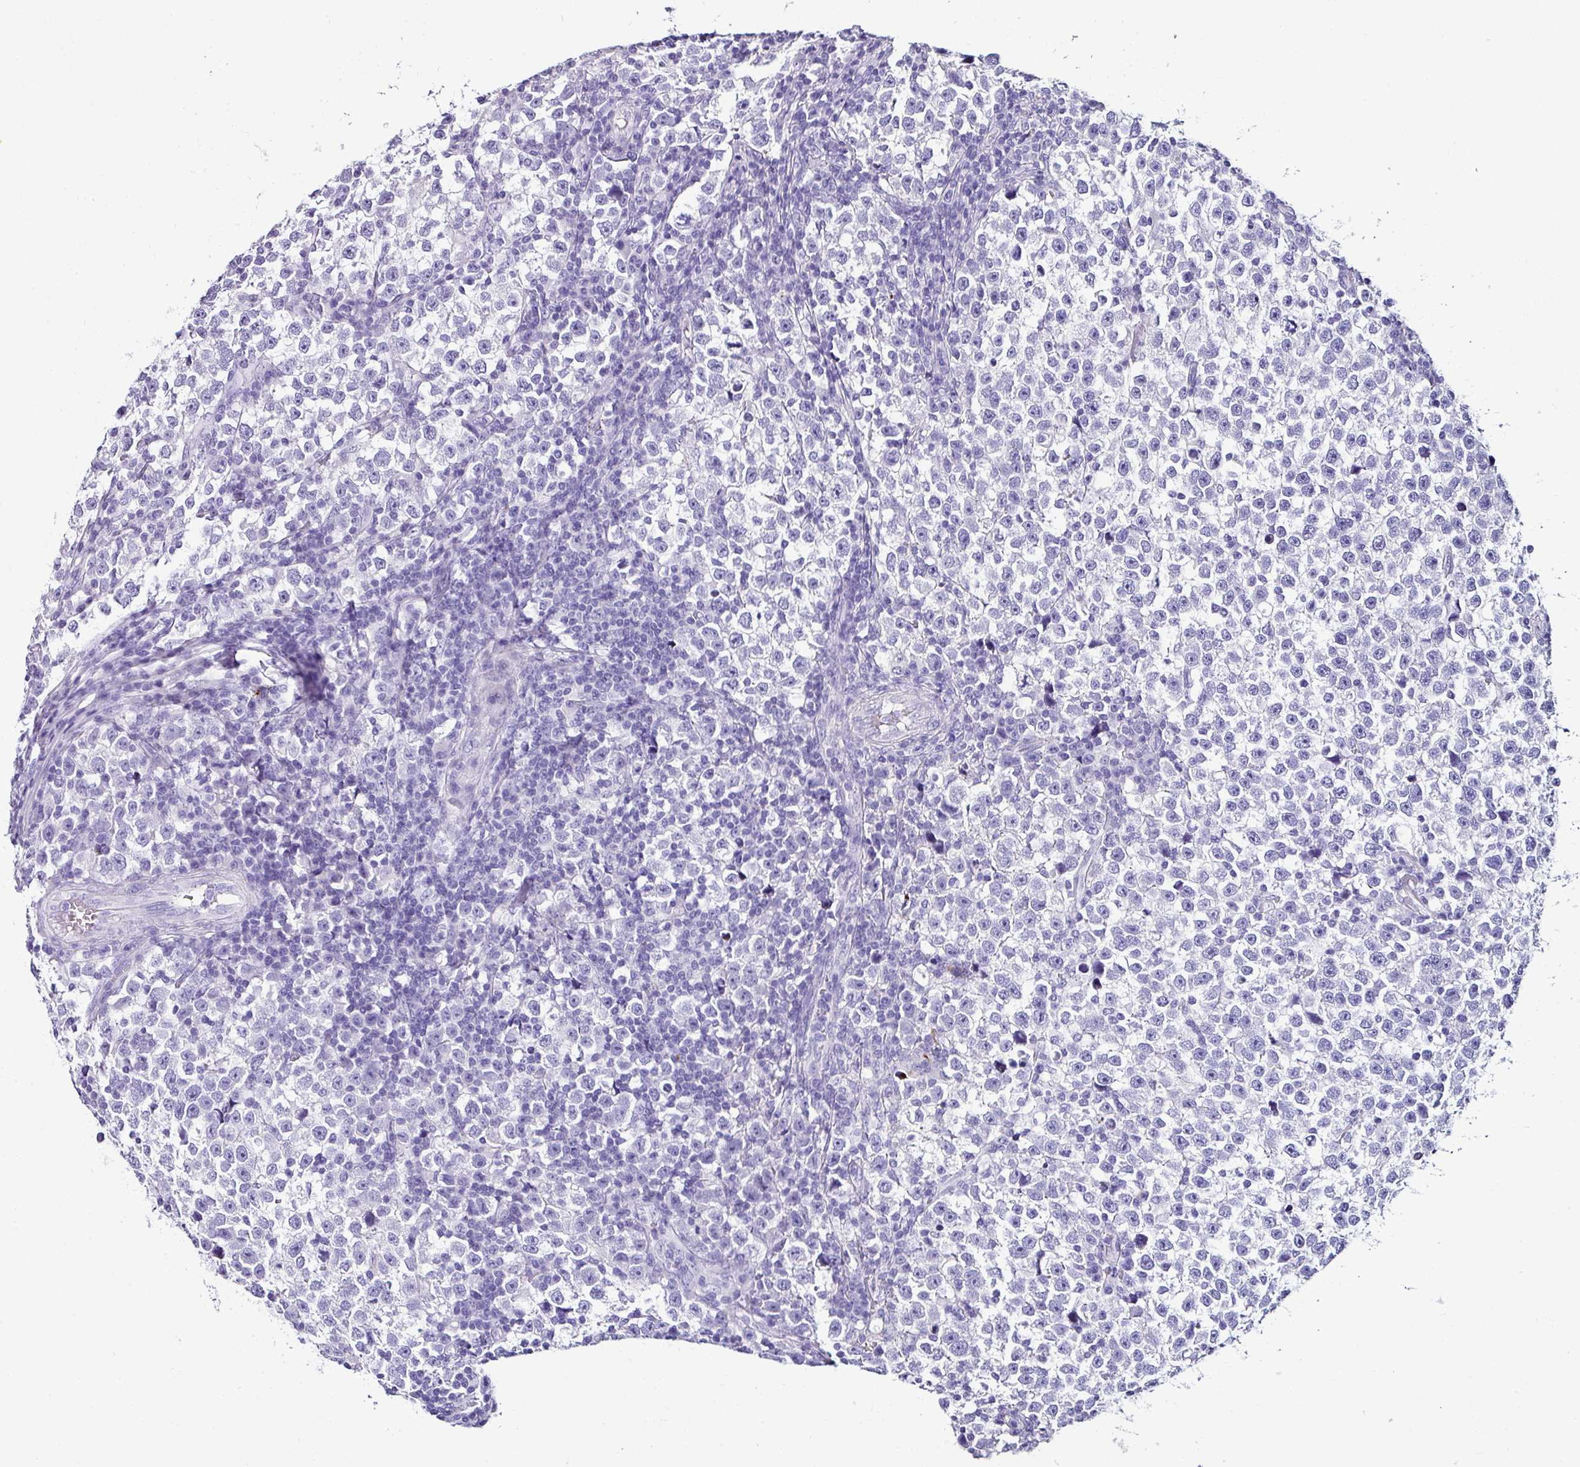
{"staining": {"intensity": "negative", "quantity": "none", "location": "none"}, "tissue": "testis cancer", "cell_type": "Tumor cells", "image_type": "cancer", "snomed": [{"axis": "morphology", "description": "Normal tissue, NOS"}, {"axis": "morphology", "description": "Seminoma, NOS"}, {"axis": "topography", "description": "Testis"}], "caption": "Immunohistochemistry (IHC) of testis cancer (seminoma) exhibits no expression in tumor cells.", "gene": "NAPSA", "patient": {"sex": "male", "age": 43}}